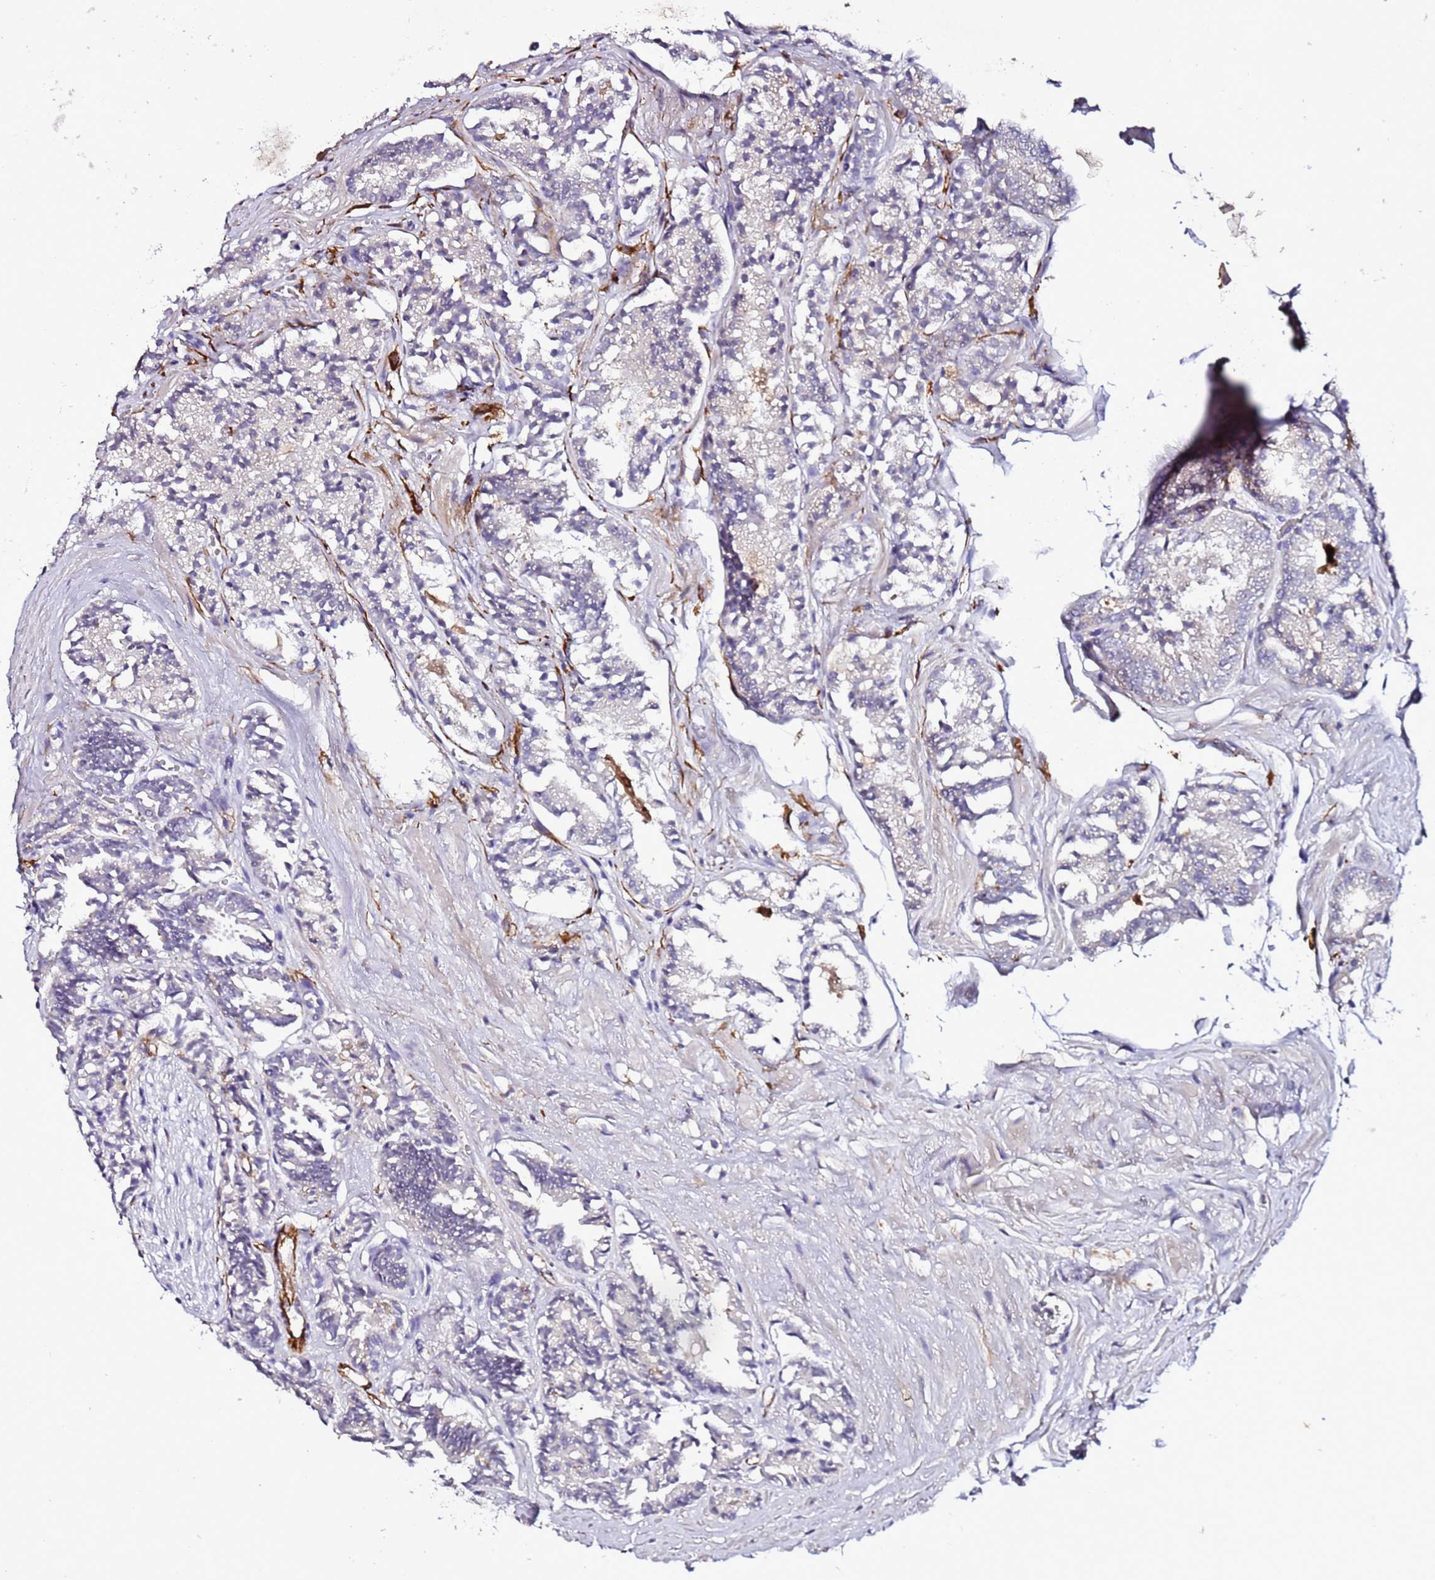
{"staining": {"intensity": "negative", "quantity": "none", "location": "none"}, "tissue": "prostate cancer", "cell_type": "Tumor cells", "image_type": "cancer", "snomed": [{"axis": "morphology", "description": "Adenocarcinoma, High grade"}, {"axis": "topography", "description": "Prostate"}], "caption": "Prostate cancer (adenocarcinoma (high-grade)) was stained to show a protein in brown. There is no significant staining in tumor cells. (DAB (3,3'-diaminobenzidine) immunohistochemistry with hematoxylin counter stain).", "gene": "PSMA7", "patient": {"sex": "male", "age": 72}}